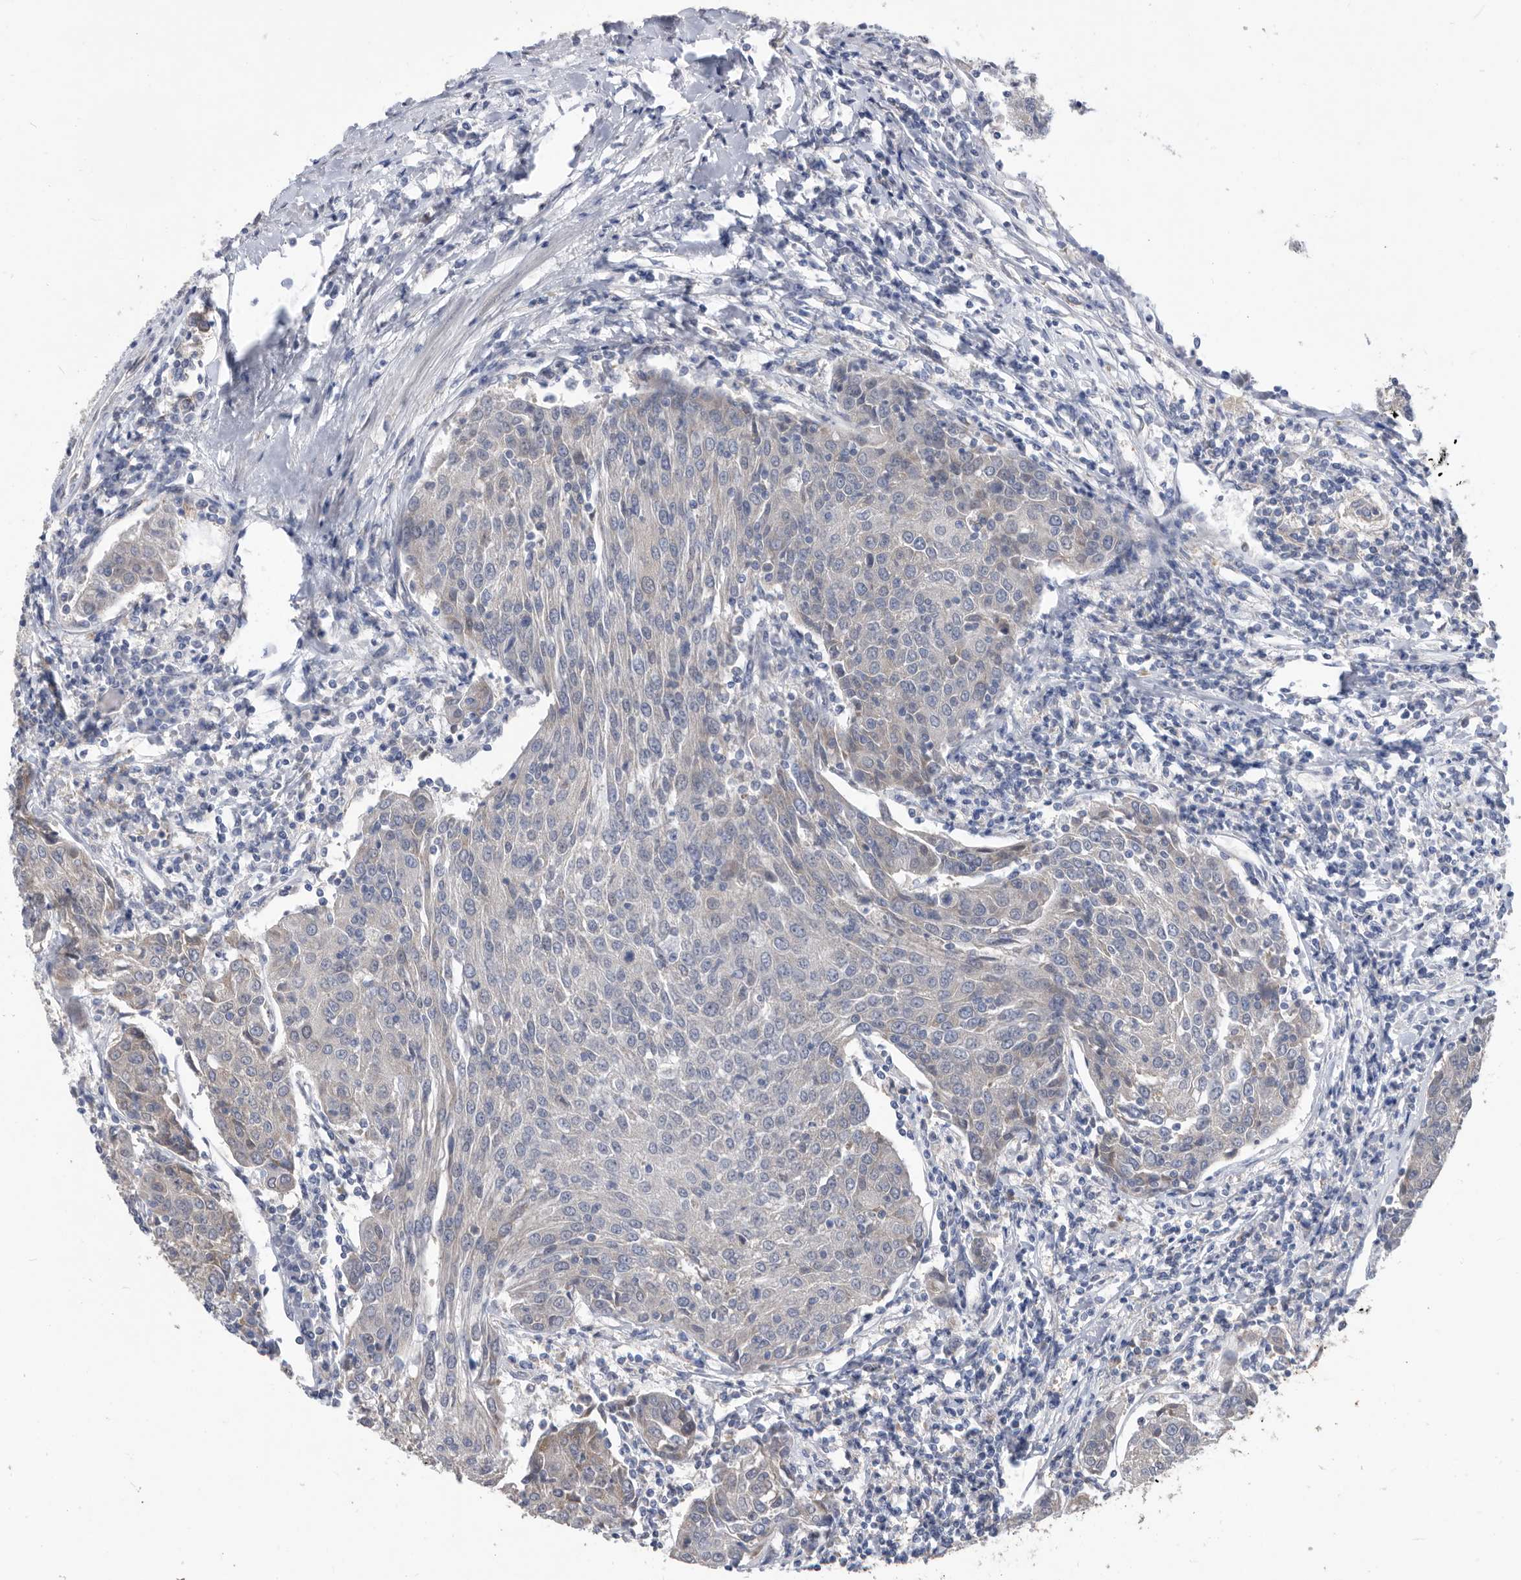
{"staining": {"intensity": "negative", "quantity": "none", "location": "none"}, "tissue": "urothelial cancer", "cell_type": "Tumor cells", "image_type": "cancer", "snomed": [{"axis": "morphology", "description": "Urothelial carcinoma, High grade"}, {"axis": "topography", "description": "Urinary bladder"}], "caption": "This is a photomicrograph of immunohistochemistry (IHC) staining of urothelial carcinoma (high-grade), which shows no staining in tumor cells.", "gene": "CCT4", "patient": {"sex": "female", "age": 85}}